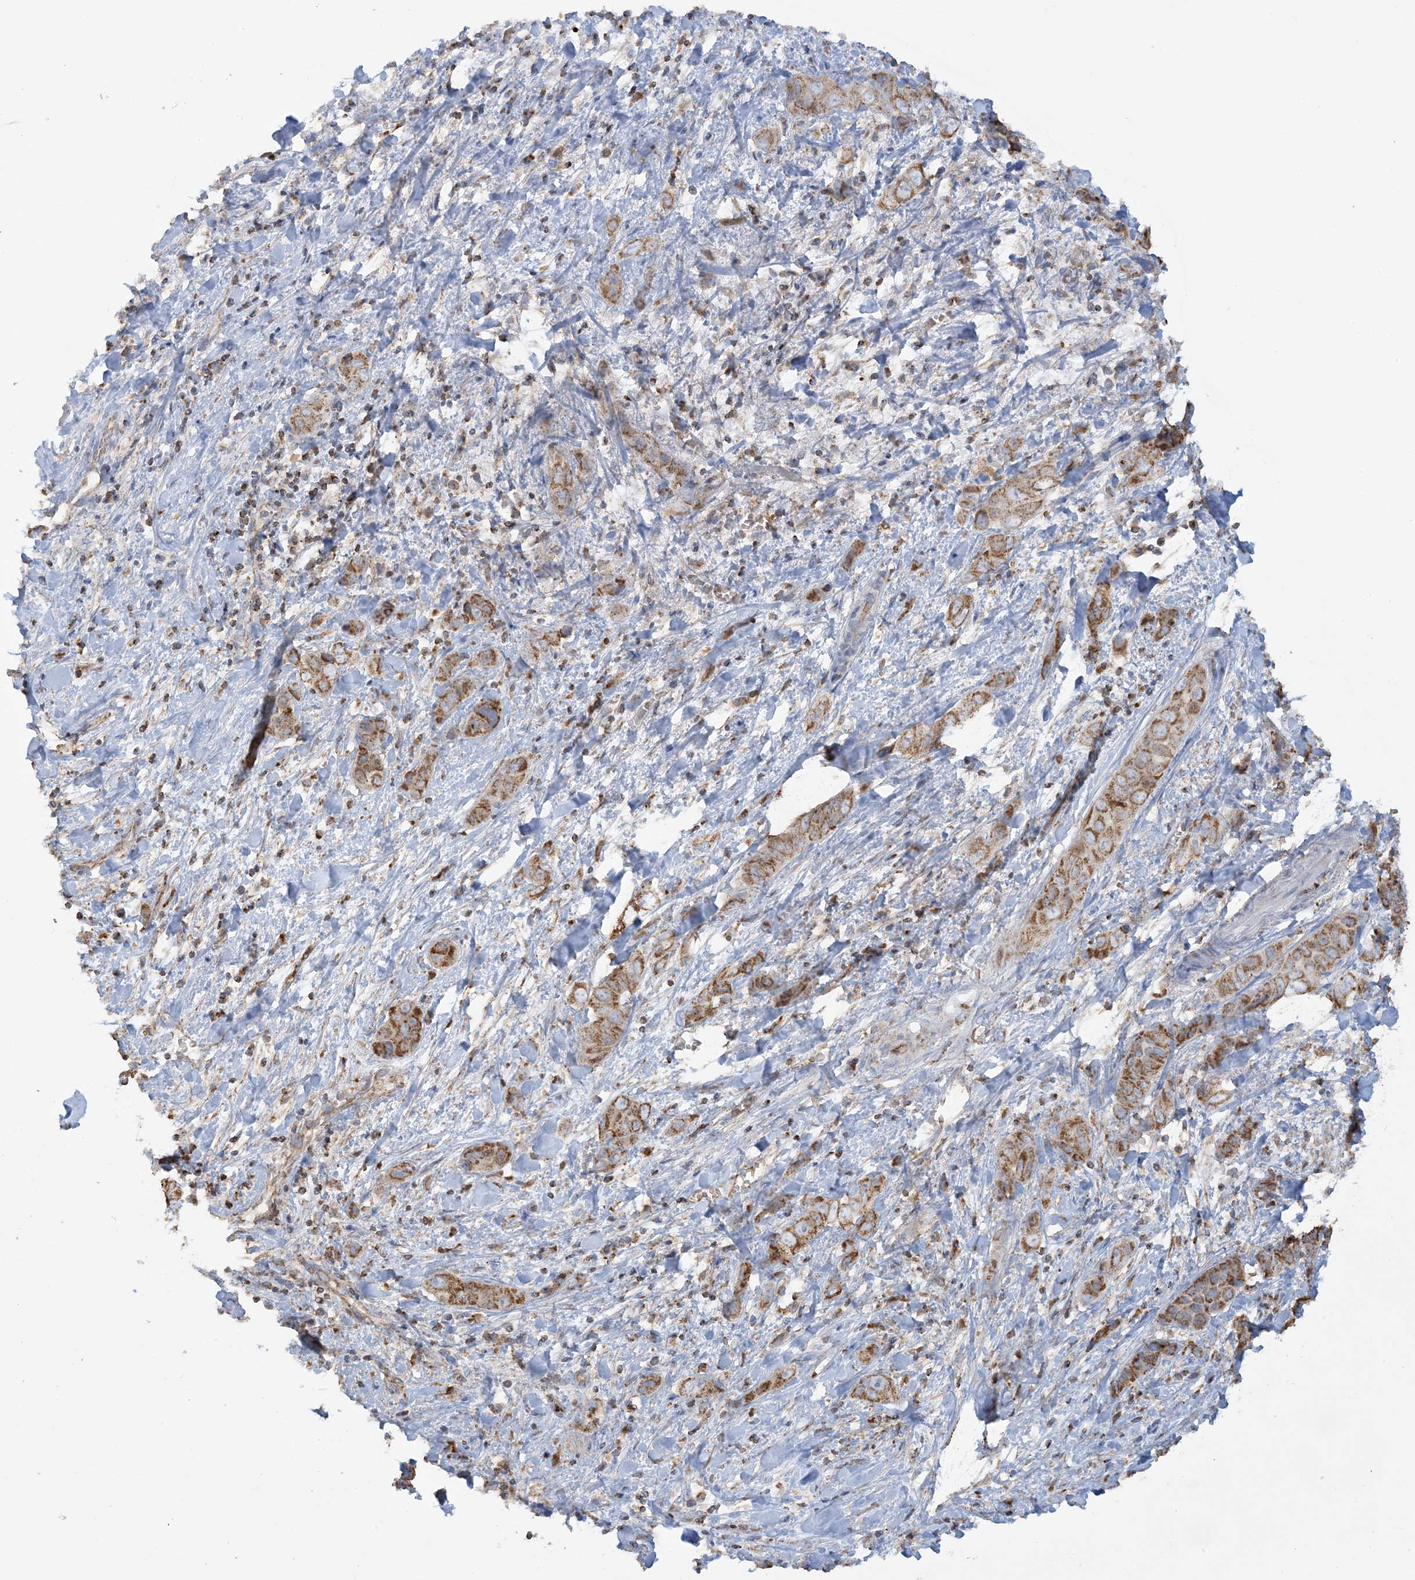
{"staining": {"intensity": "moderate", "quantity": ">75%", "location": "cytoplasmic/membranous"}, "tissue": "liver cancer", "cell_type": "Tumor cells", "image_type": "cancer", "snomed": [{"axis": "morphology", "description": "Cholangiocarcinoma"}, {"axis": "topography", "description": "Liver"}], "caption": "Immunohistochemistry (DAB (3,3'-diaminobenzidine)) staining of human cholangiocarcinoma (liver) displays moderate cytoplasmic/membranous protein expression in approximately >75% of tumor cells.", "gene": "AGA", "patient": {"sex": "female", "age": 52}}